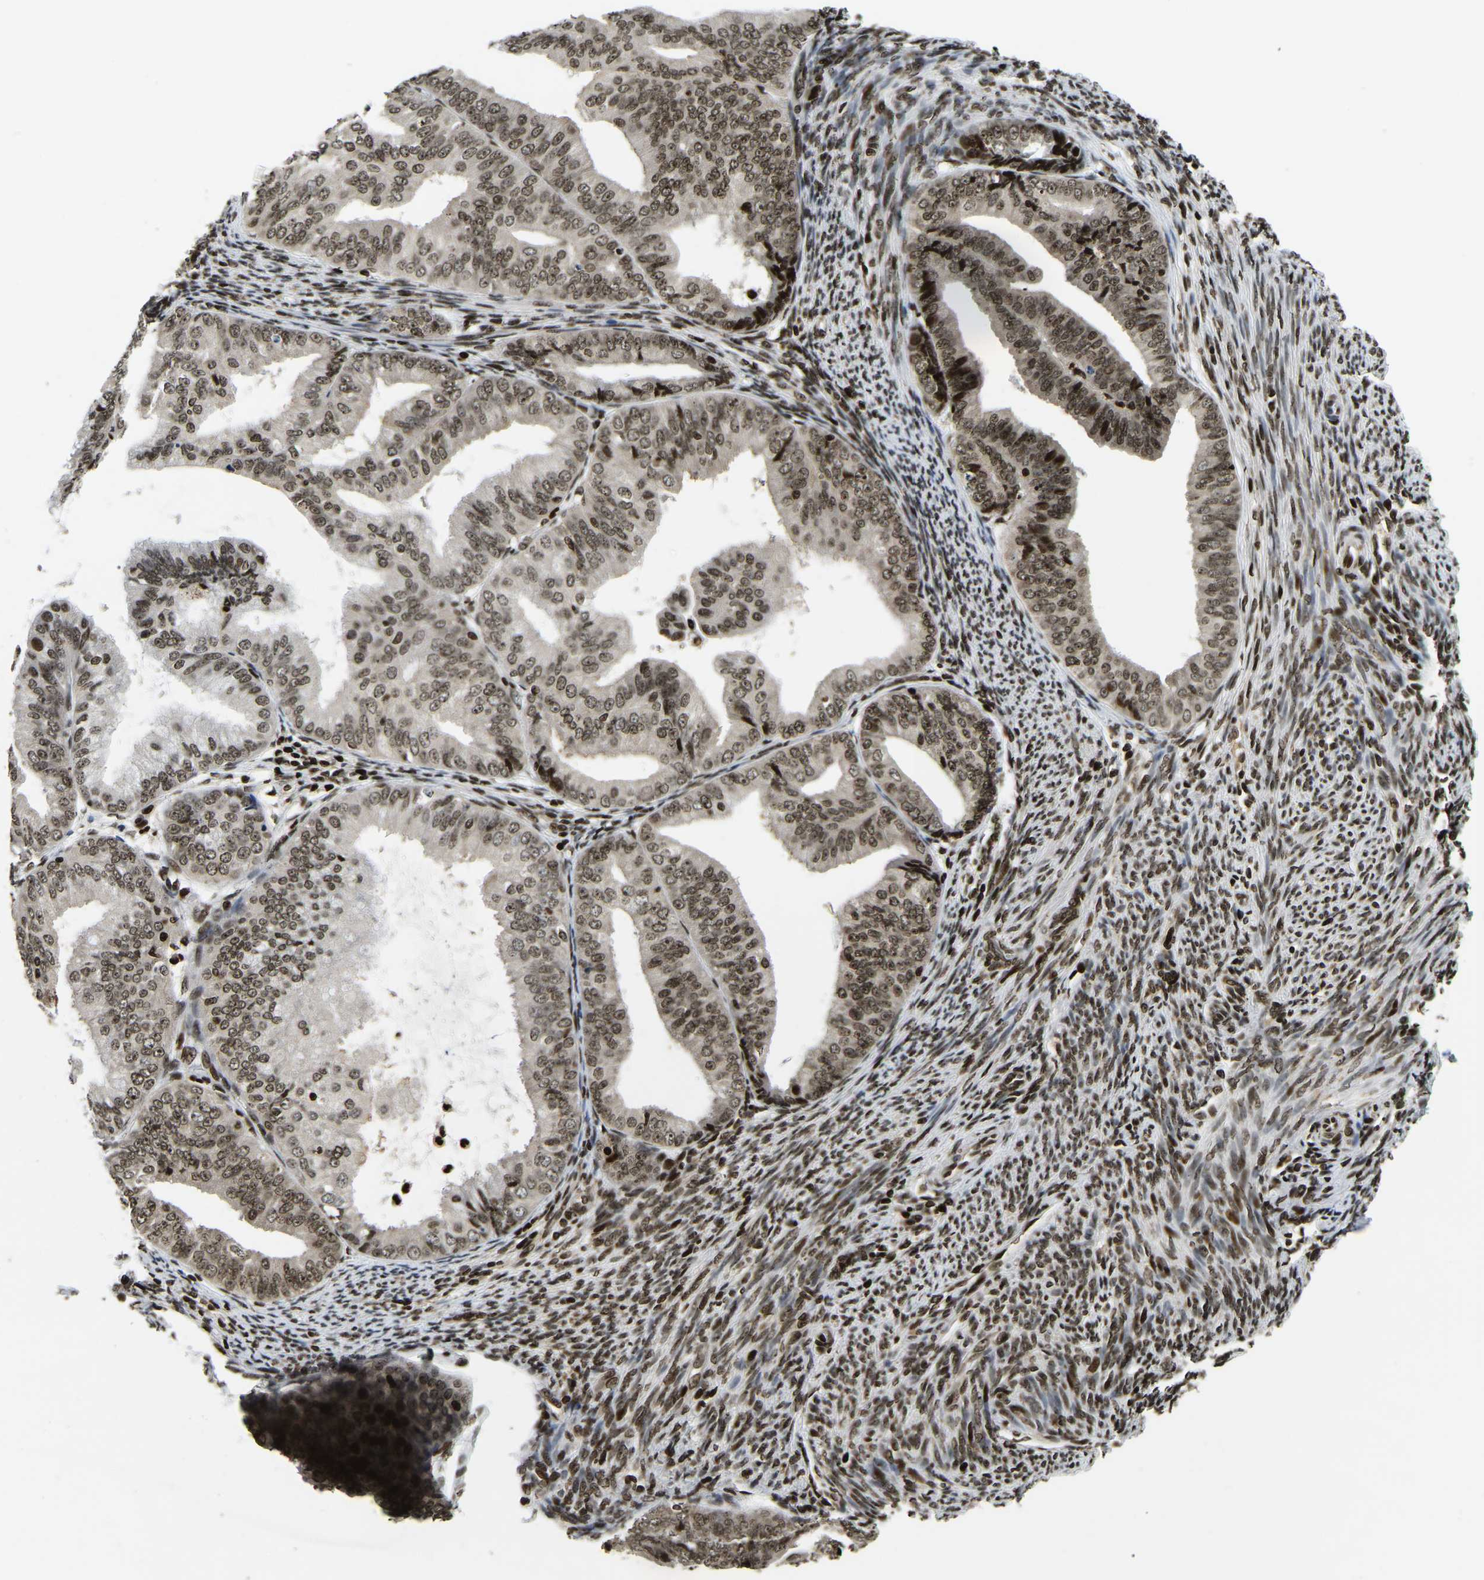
{"staining": {"intensity": "moderate", "quantity": ">75%", "location": "nuclear"}, "tissue": "endometrial cancer", "cell_type": "Tumor cells", "image_type": "cancer", "snomed": [{"axis": "morphology", "description": "Adenocarcinoma, NOS"}, {"axis": "topography", "description": "Endometrium"}], "caption": "Endometrial adenocarcinoma stained with DAB IHC reveals medium levels of moderate nuclear staining in about >75% of tumor cells. The staining was performed using DAB (3,3'-diaminobenzidine), with brown indicating positive protein expression. Nuclei are stained blue with hematoxylin.", "gene": "LRRC61", "patient": {"sex": "female", "age": 63}}